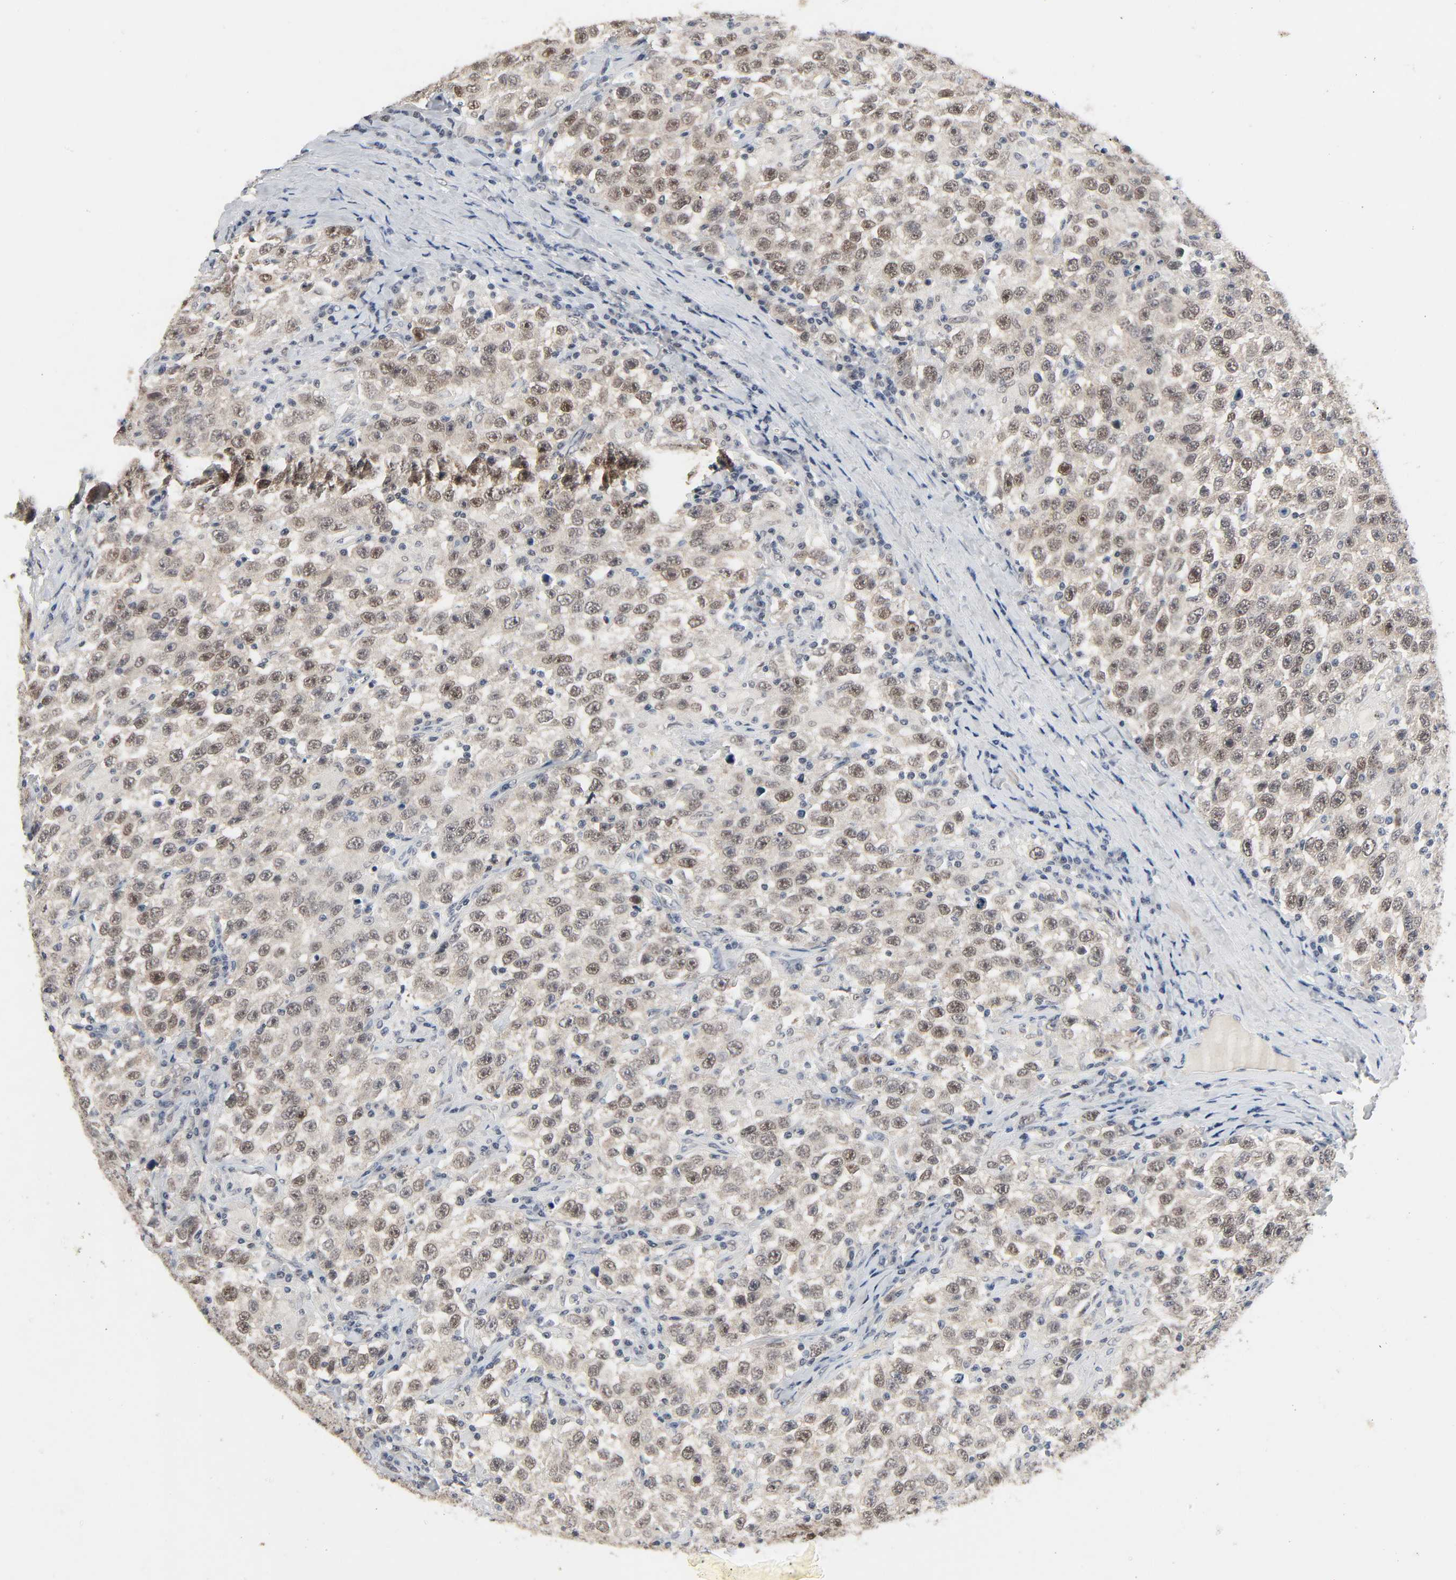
{"staining": {"intensity": "weak", "quantity": ">75%", "location": "cytoplasmic/membranous,nuclear"}, "tissue": "testis cancer", "cell_type": "Tumor cells", "image_type": "cancer", "snomed": [{"axis": "morphology", "description": "Seminoma, NOS"}, {"axis": "topography", "description": "Testis"}], "caption": "Brown immunohistochemical staining in human testis cancer shows weak cytoplasmic/membranous and nuclear staining in approximately >75% of tumor cells.", "gene": "MAPKAPK5", "patient": {"sex": "male", "age": 41}}